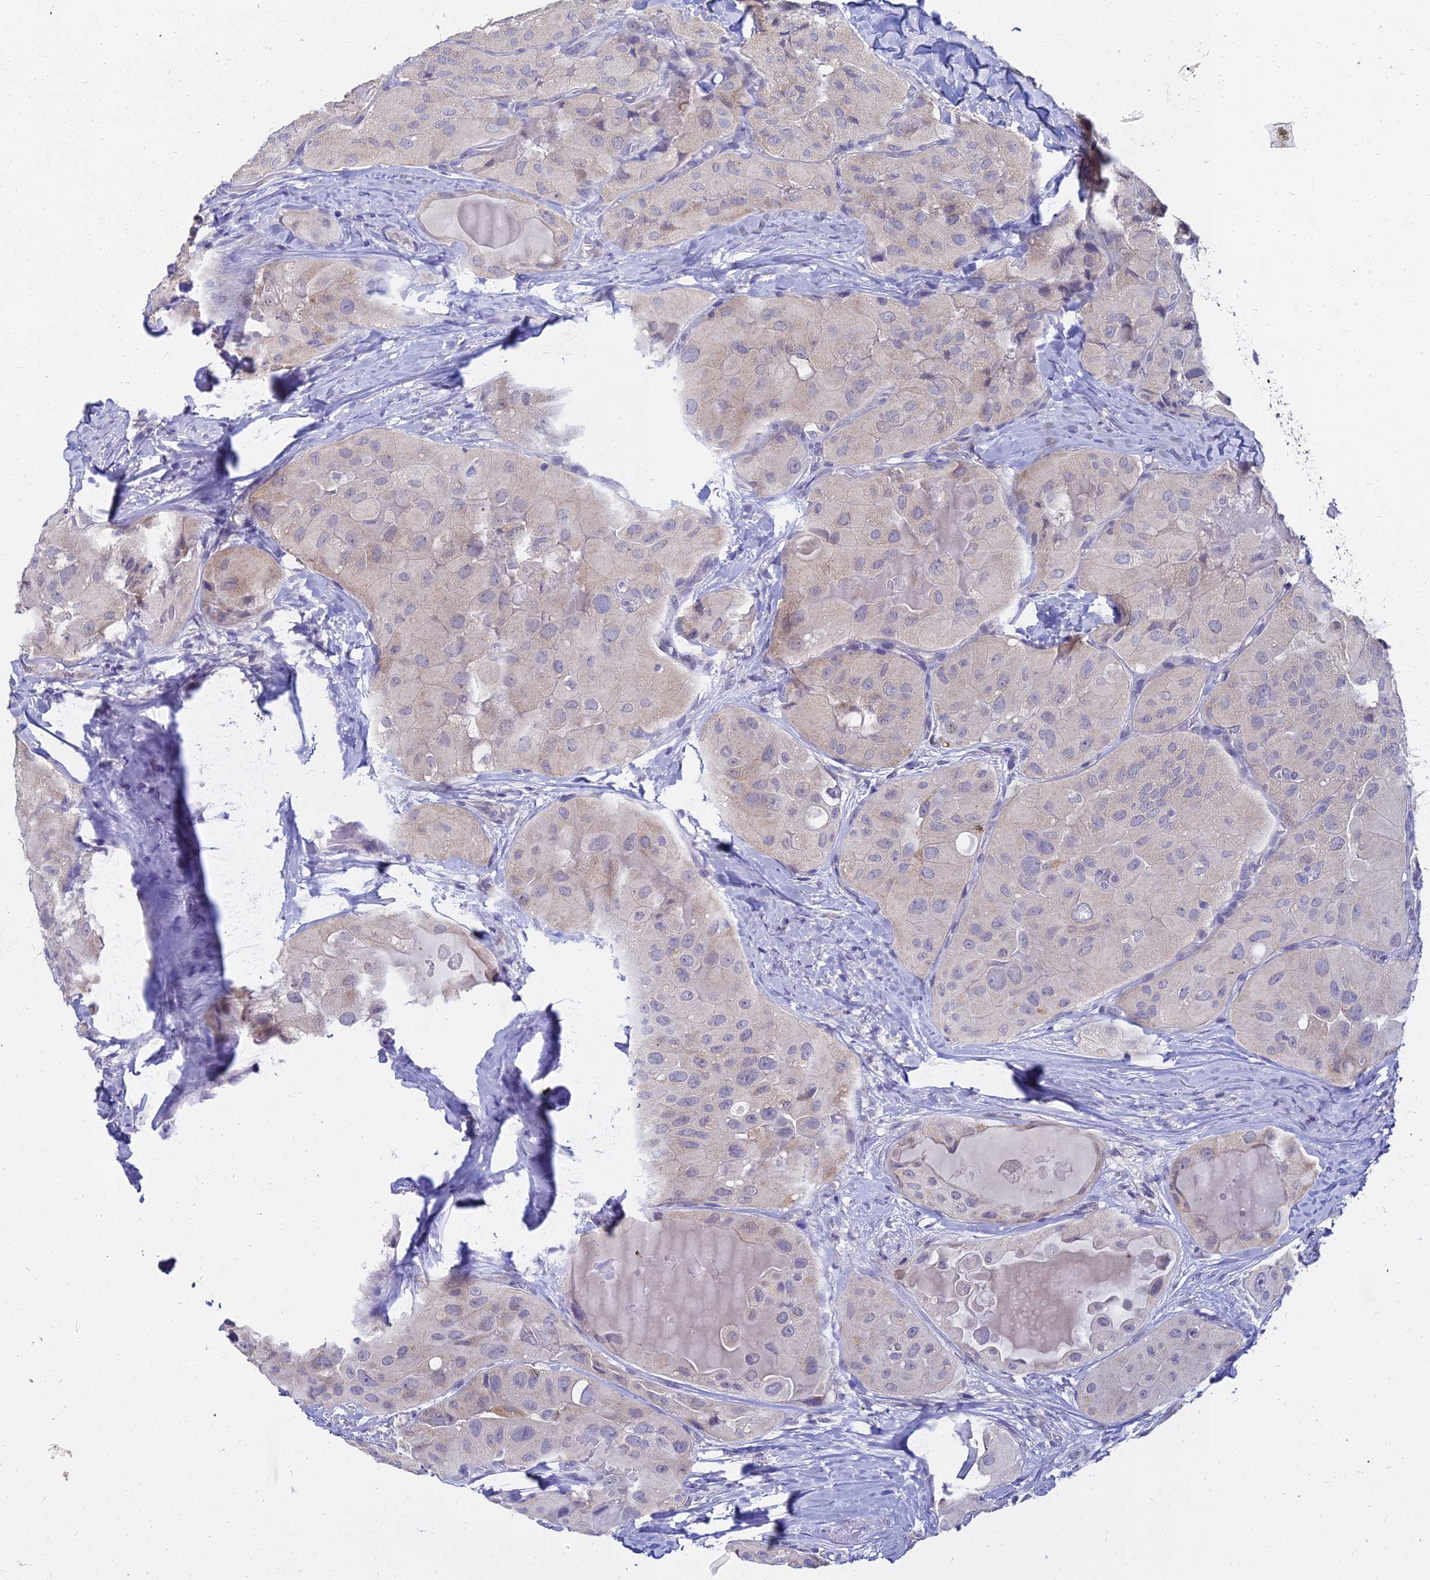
{"staining": {"intensity": "negative", "quantity": "none", "location": "none"}, "tissue": "thyroid cancer", "cell_type": "Tumor cells", "image_type": "cancer", "snomed": [{"axis": "morphology", "description": "Normal tissue, NOS"}, {"axis": "morphology", "description": "Papillary adenocarcinoma, NOS"}, {"axis": "topography", "description": "Thyroid gland"}], "caption": "Immunohistochemistry (IHC) of human thyroid cancer shows no expression in tumor cells.", "gene": "NPY", "patient": {"sex": "female", "age": 59}}